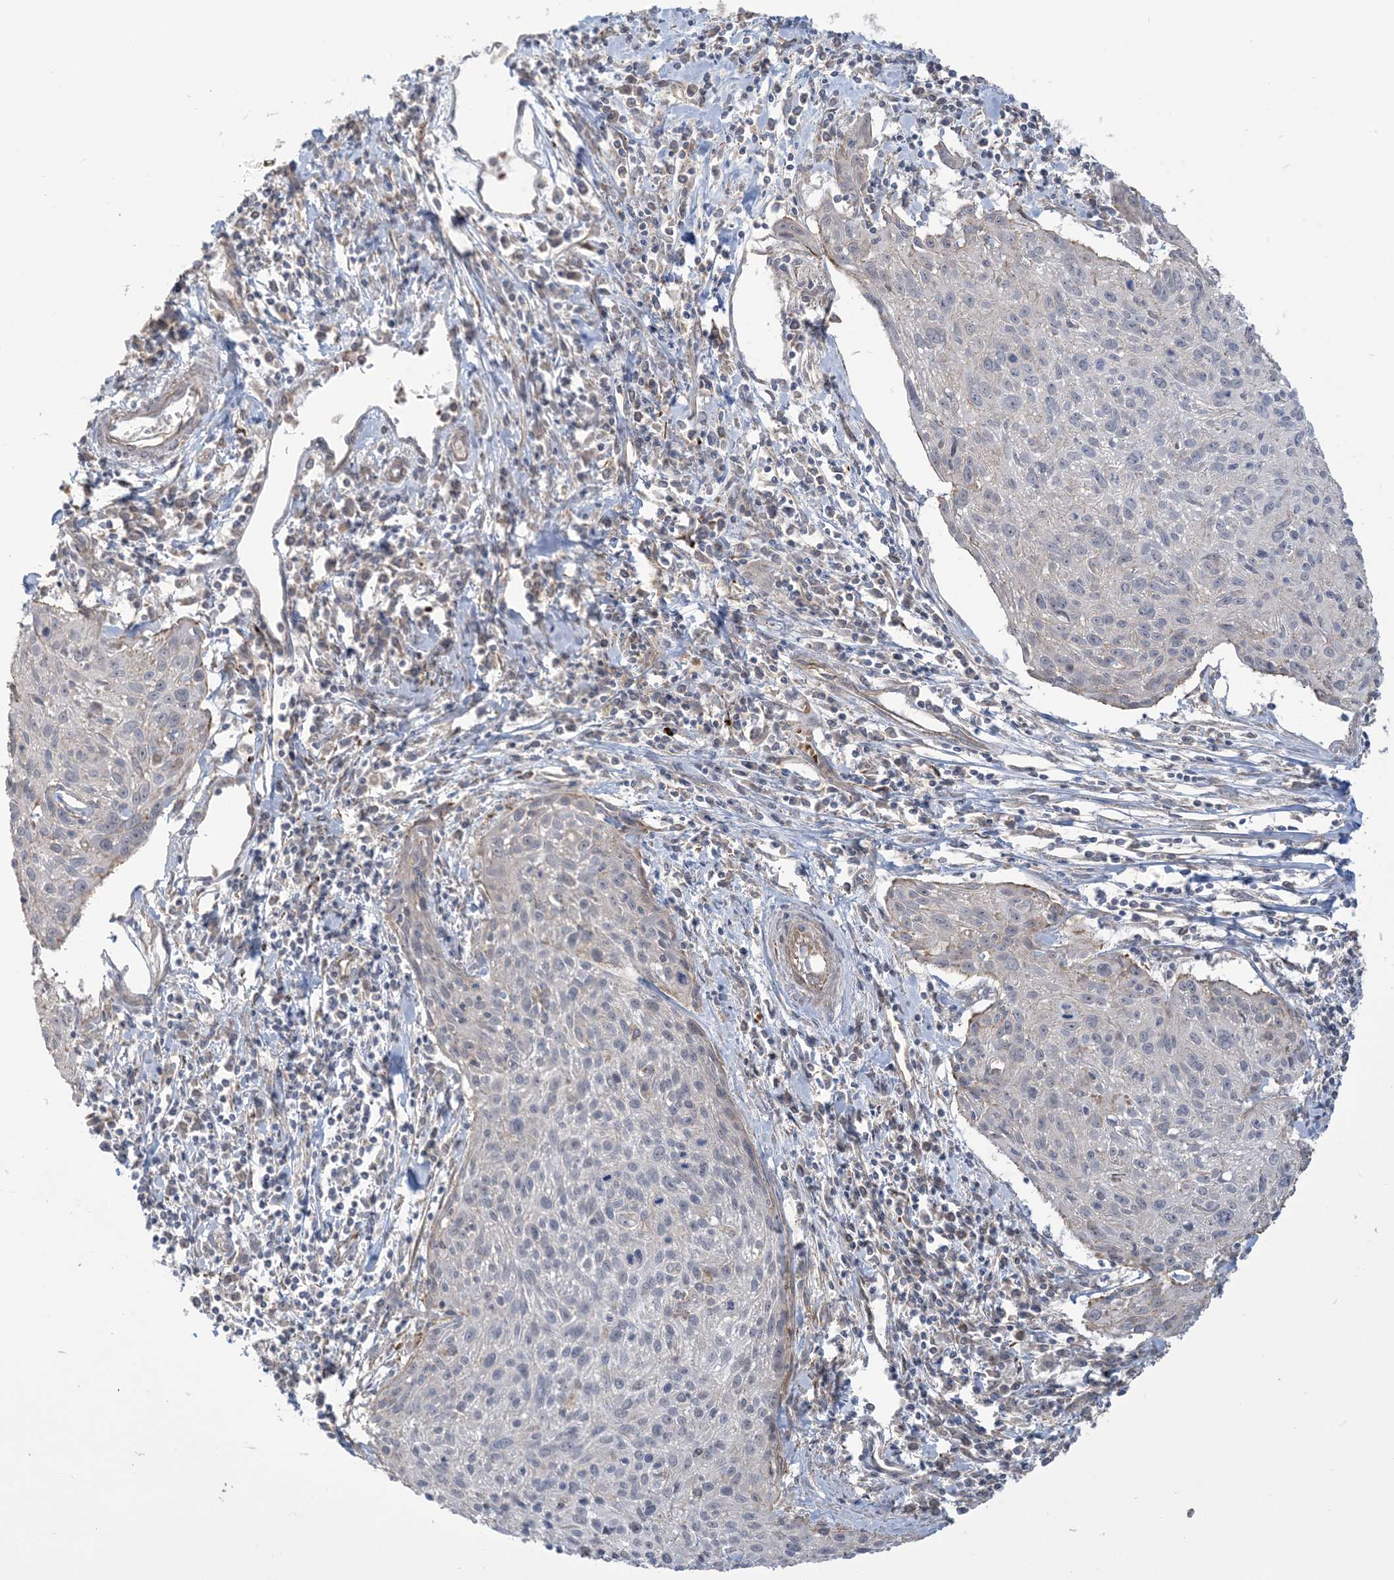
{"staining": {"intensity": "negative", "quantity": "none", "location": "none"}, "tissue": "cervical cancer", "cell_type": "Tumor cells", "image_type": "cancer", "snomed": [{"axis": "morphology", "description": "Squamous cell carcinoma, NOS"}, {"axis": "topography", "description": "Cervix"}], "caption": "The photomicrograph shows no staining of tumor cells in cervical cancer. The staining is performed using DAB (3,3'-diaminobenzidine) brown chromogen with nuclei counter-stained in using hematoxylin.", "gene": "KLHL18", "patient": {"sex": "female", "age": 51}}